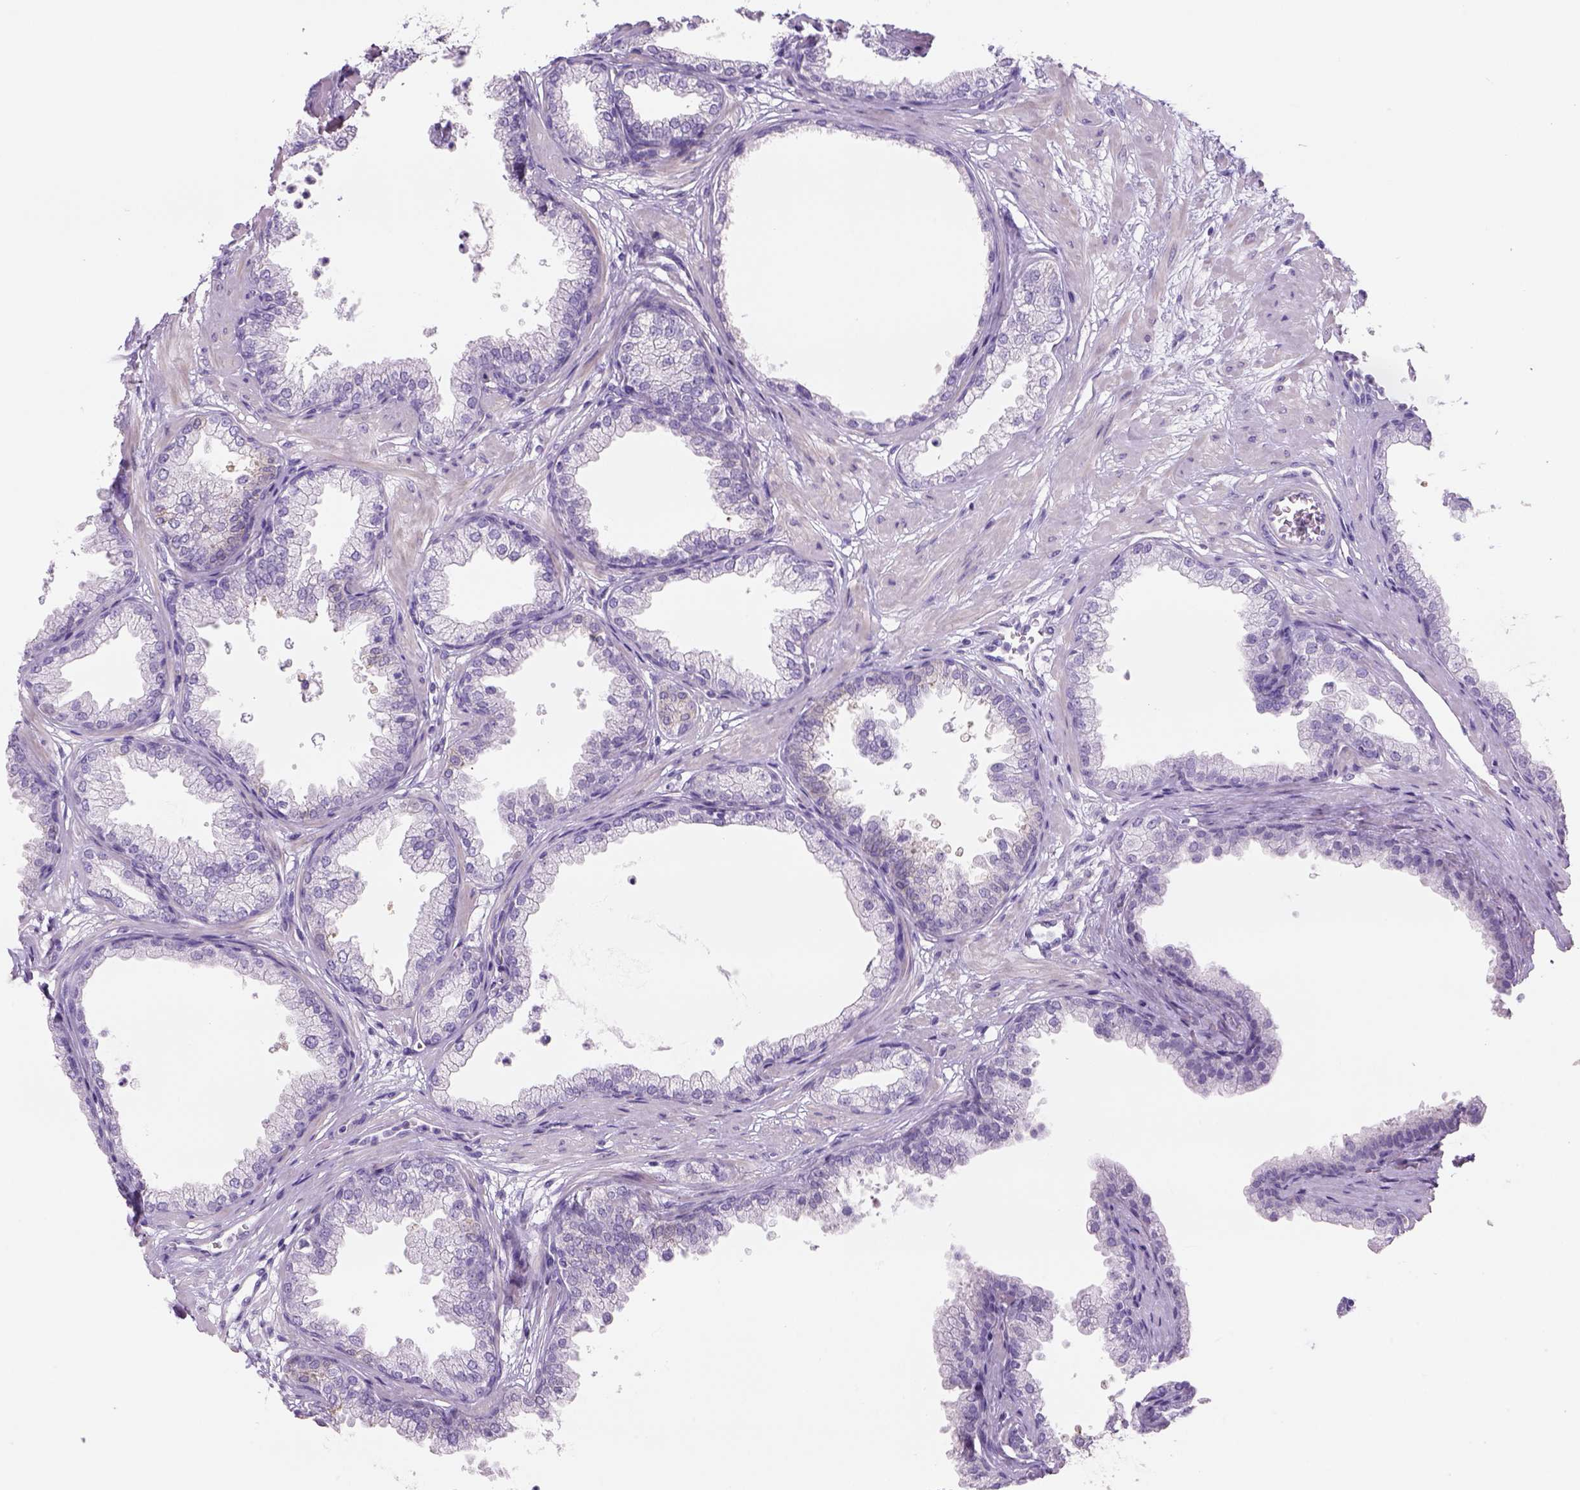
{"staining": {"intensity": "negative", "quantity": "none", "location": "none"}, "tissue": "prostate", "cell_type": "Glandular cells", "image_type": "normal", "snomed": [{"axis": "morphology", "description": "Normal tissue, NOS"}, {"axis": "topography", "description": "Prostate"}], "caption": "High magnification brightfield microscopy of unremarkable prostate stained with DAB (brown) and counterstained with hematoxylin (blue): glandular cells show no significant positivity.", "gene": "TENM4", "patient": {"sex": "male", "age": 37}}